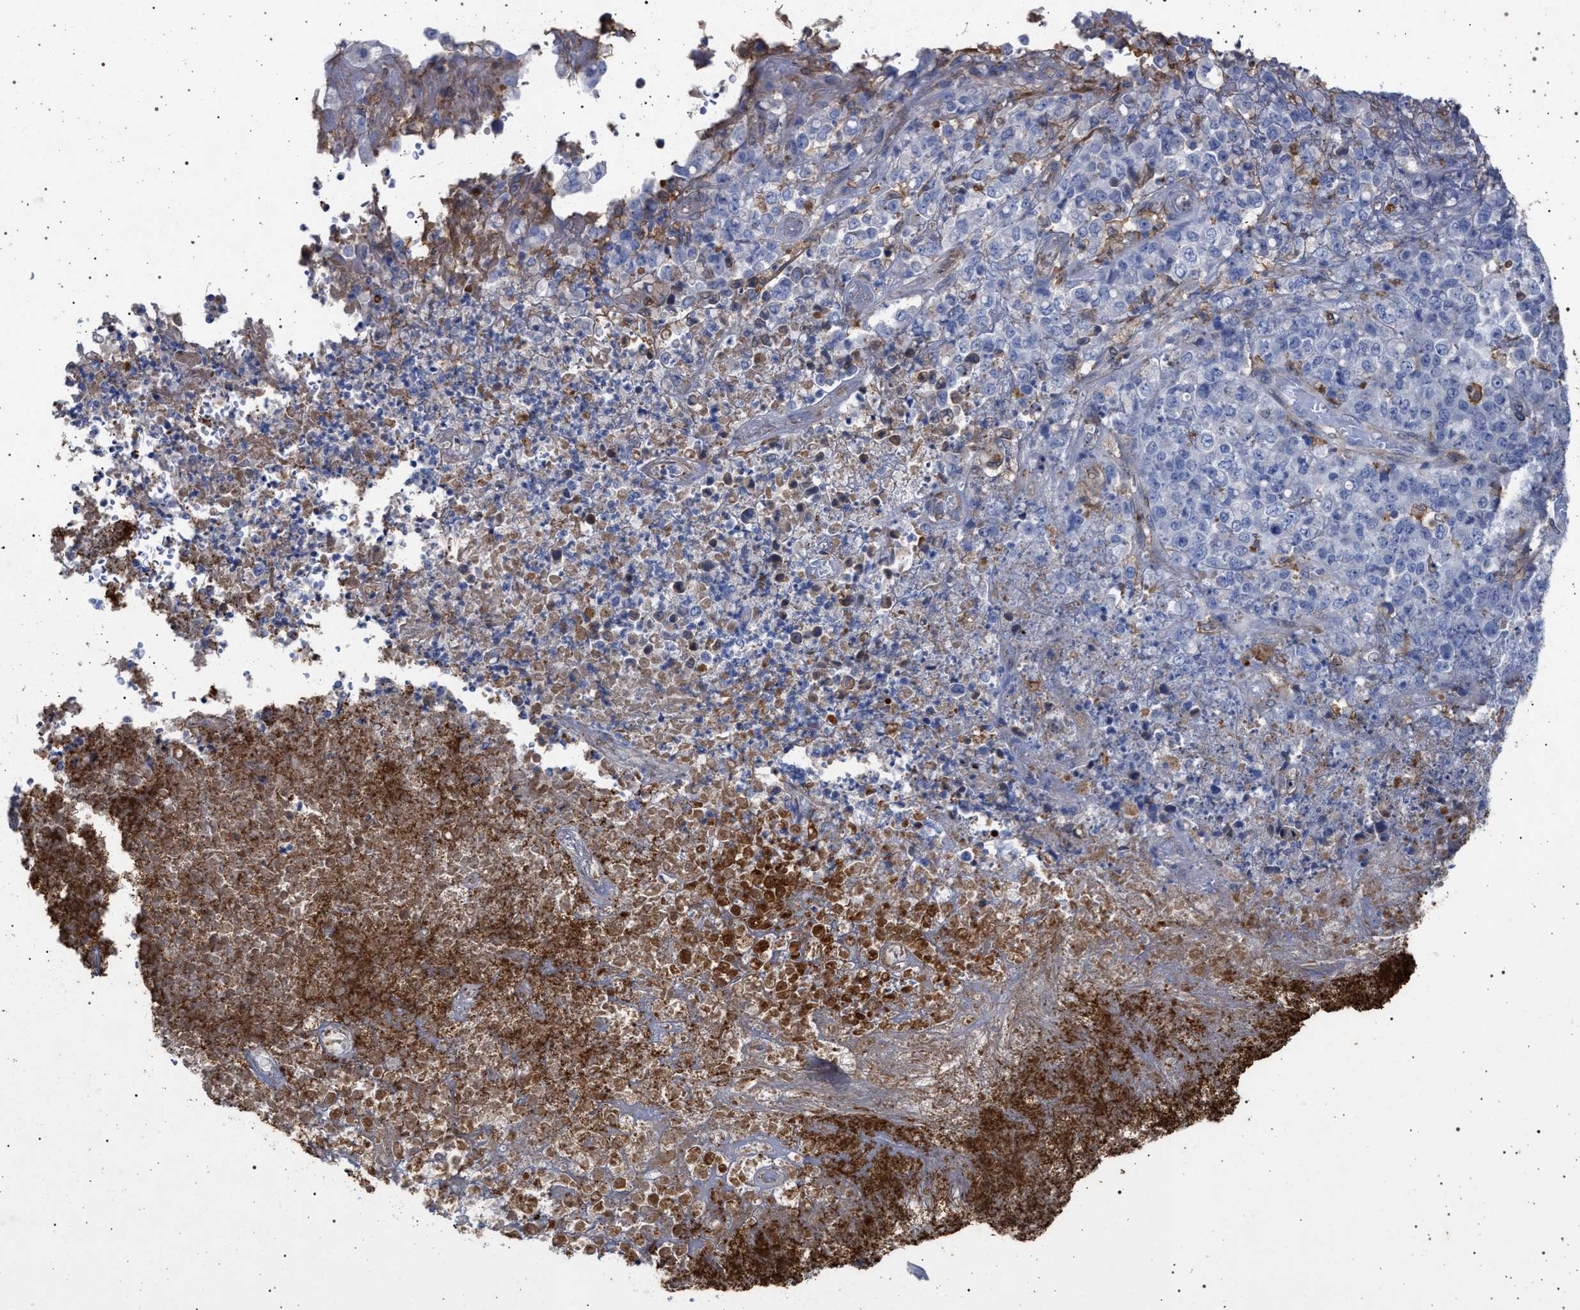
{"staining": {"intensity": "negative", "quantity": "none", "location": "none"}, "tissue": "stomach cancer", "cell_type": "Tumor cells", "image_type": "cancer", "snomed": [{"axis": "morphology", "description": "Adenocarcinoma, NOS"}, {"axis": "topography", "description": "Stomach"}], "caption": "Immunohistochemical staining of human stomach cancer (adenocarcinoma) shows no significant expression in tumor cells.", "gene": "PLG", "patient": {"sex": "female", "age": 73}}